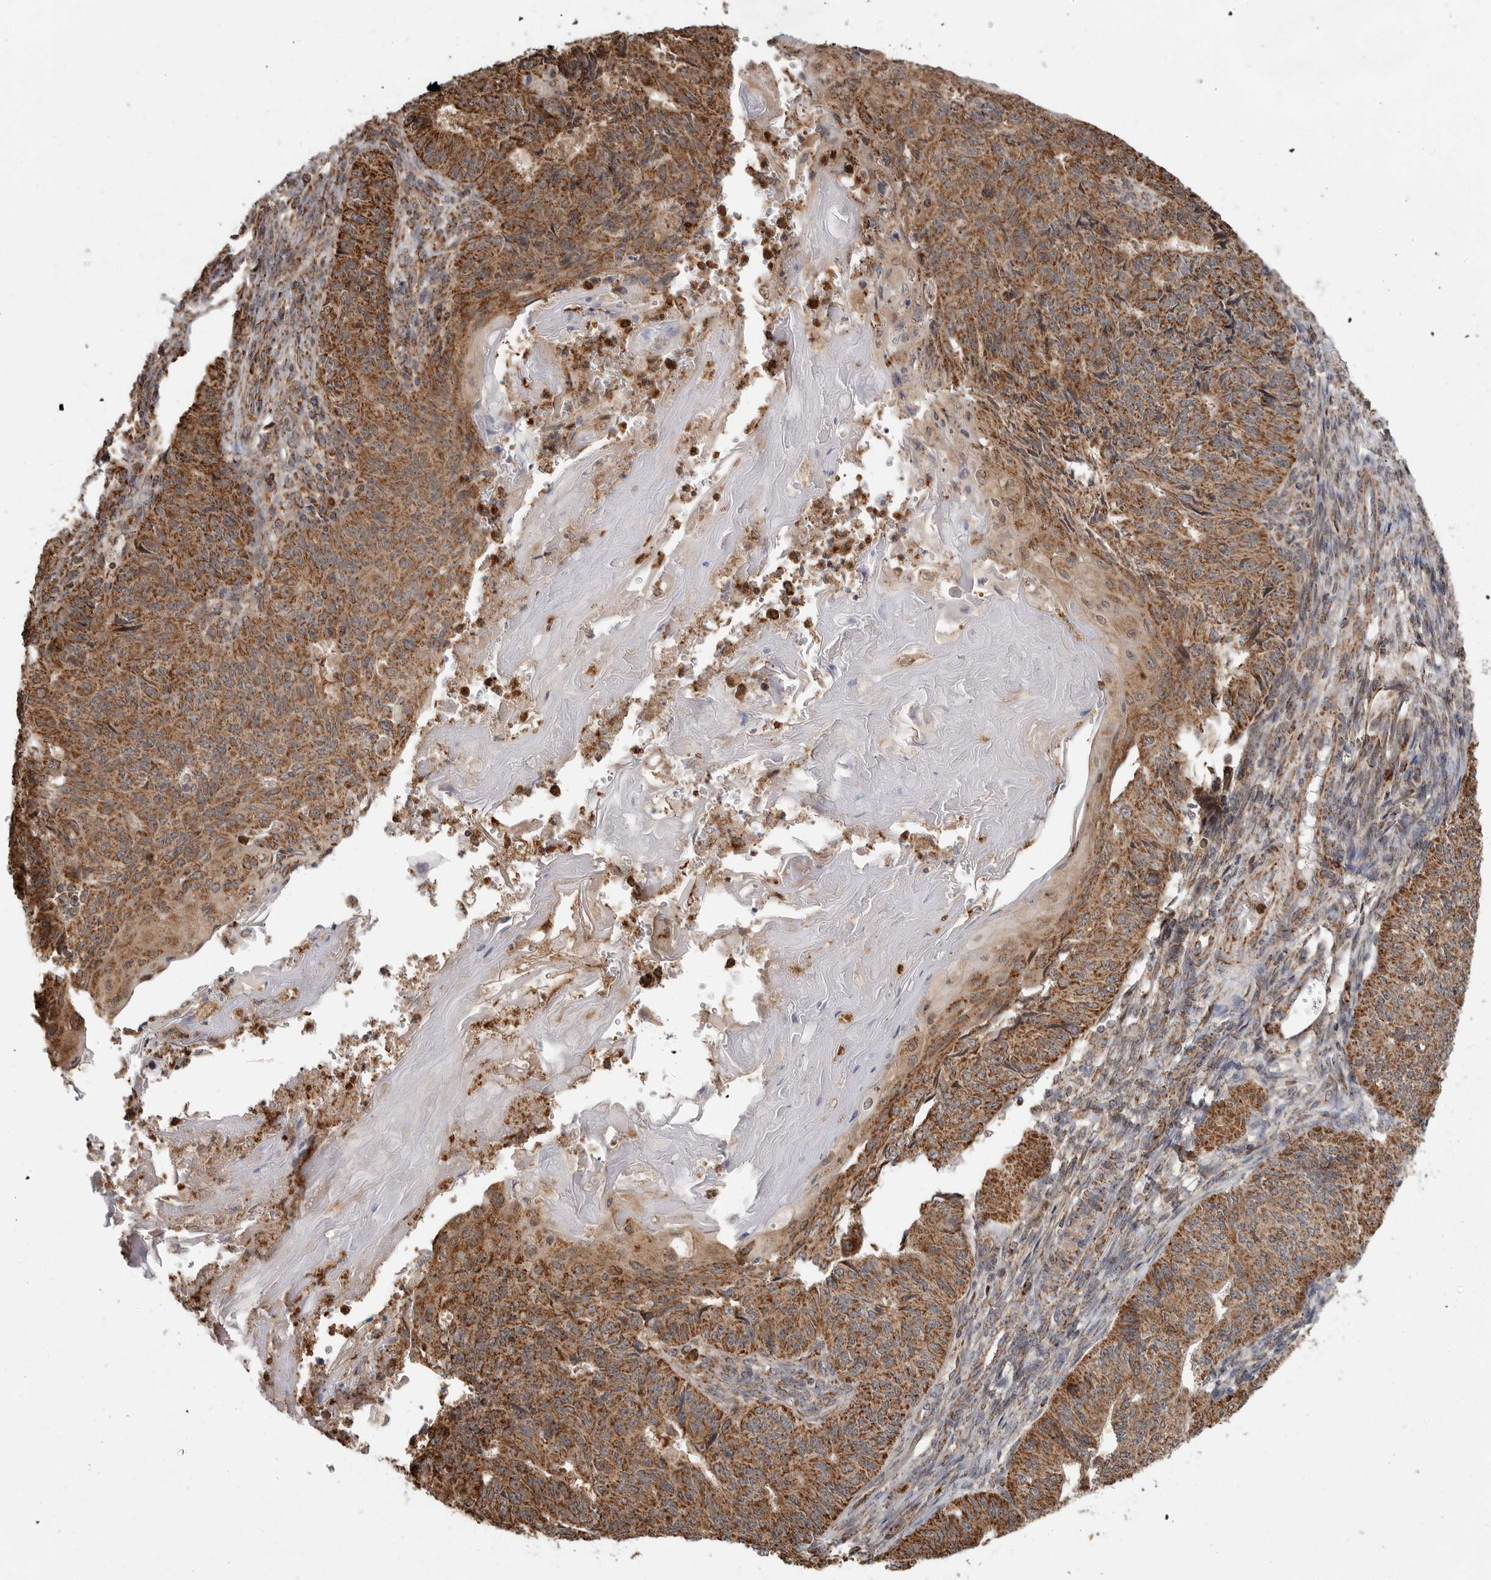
{"staining": {"intensity": "strong", "quantity": ">75%", "location": "cytoplasmic/membranous"}, "tissue": "endometrial cancer", "cell_type": "Tumor cells", "image_type": "cancer", "snomed": [{"axis": "morphology", "description": "Adenocarcinoma, NOS"}, {"axis": "topography", "description": "Endometrium"}], "caption": "Immunohistochemistry (DAB (3,3'-diaminobenzidine)) staining of human endometrial cancer reveals strong cytoplasmic/membranous protein expression in about >75% of tumor cells.", "gene": "GCNT2", "patient": {"sex": "female", "age": 32}}